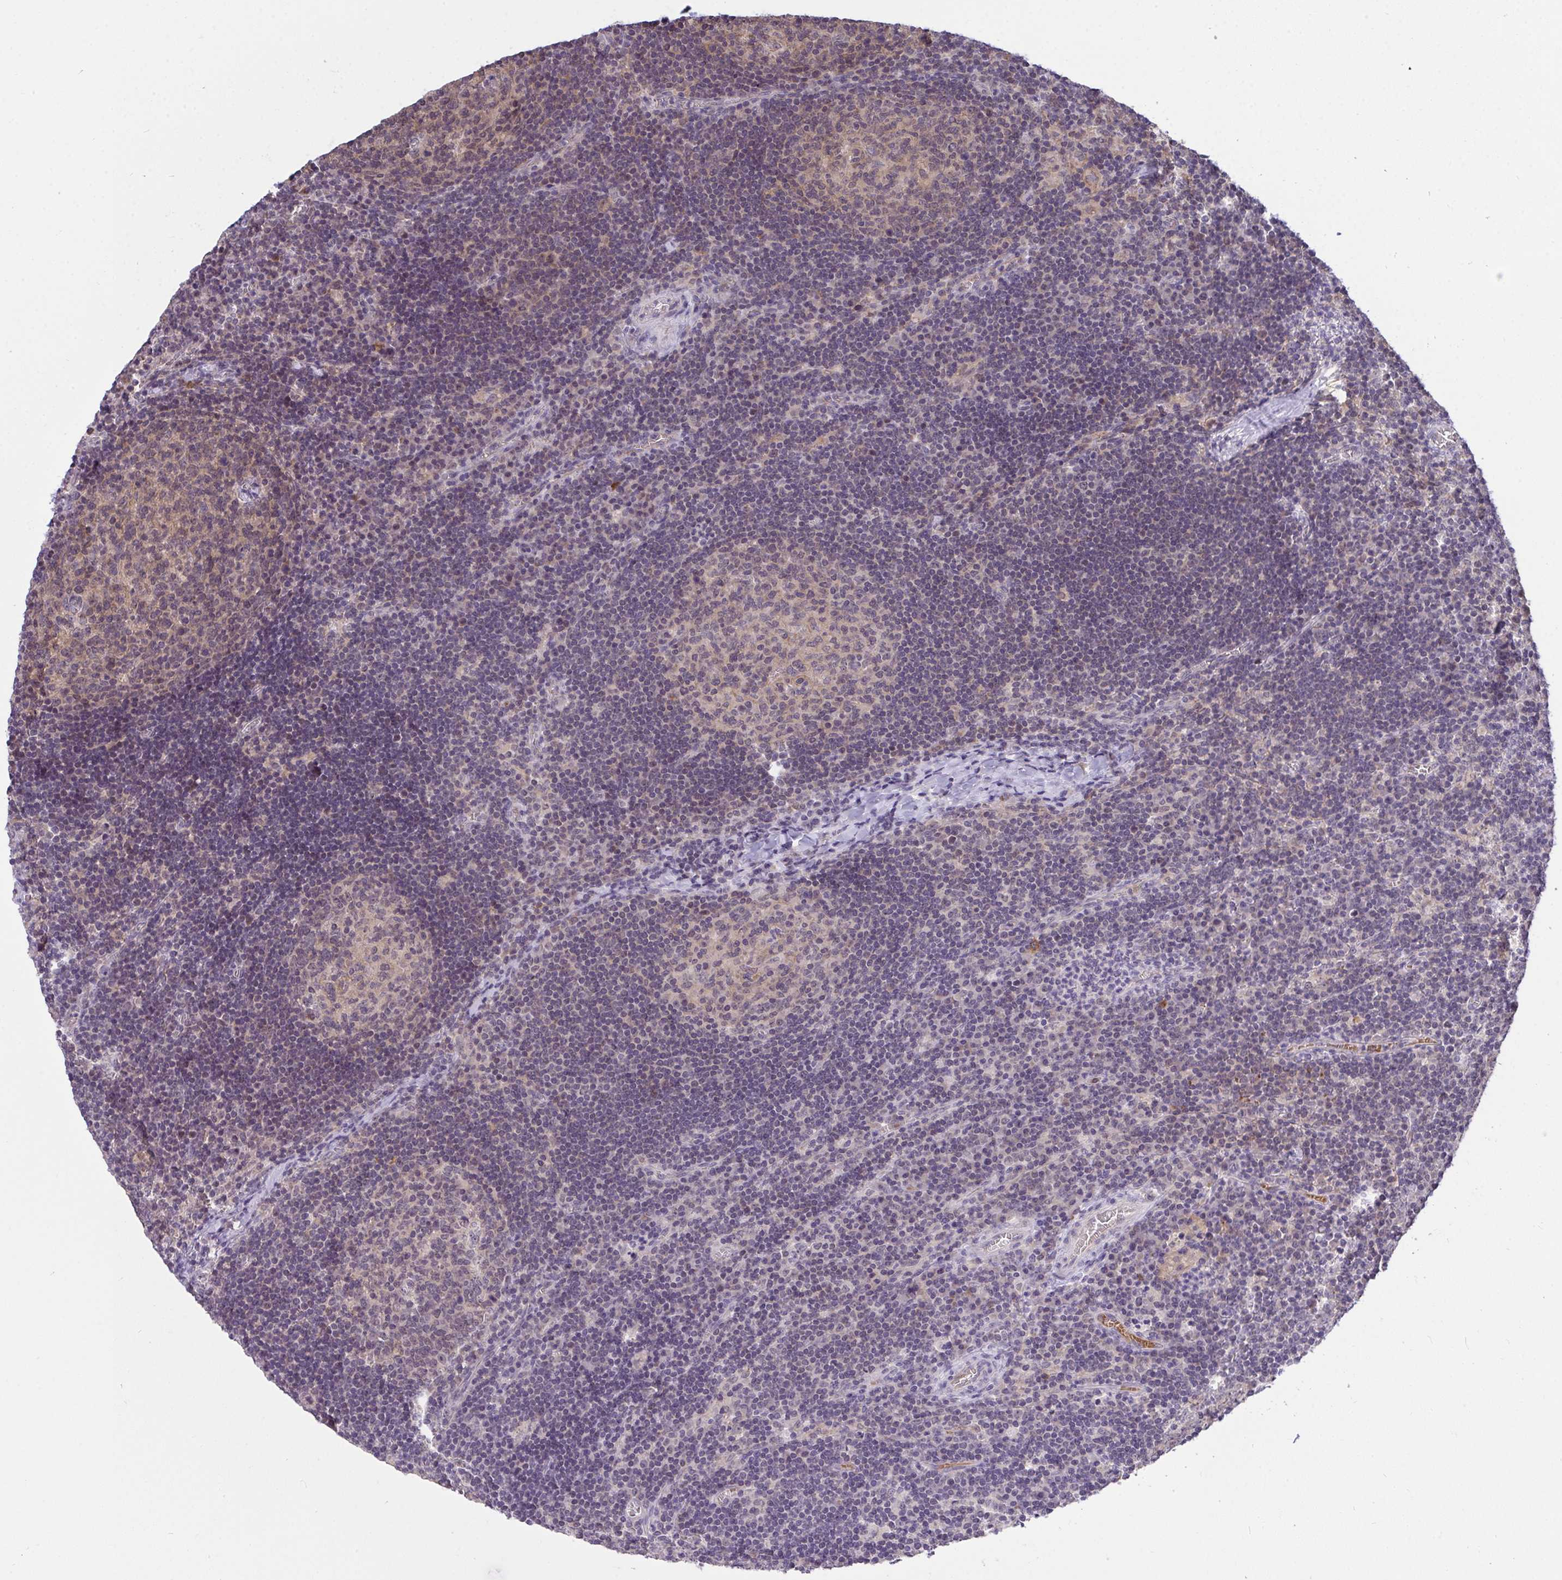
{"staining": {"intensity": "negative", "quantity": "none", "location": "none"}, "tissue": "lymph node", "cell_type": "Germinal center cells", "image_type": "normal", "snomed": [{"axis": "morphology", "description": "Normal tissue, NOS"}, {"axis": "topography", "description": "Lymph node"}], "caption": "DAB (3,3'-diaminobenzidine) immunohistochemical staining of unremarkable lymph node reveals no significant positivity in germinal center cells. Nuclei are stained in blue.", "gene": "PPP1CA", "patient": {"sex": "male", "age": 67}}